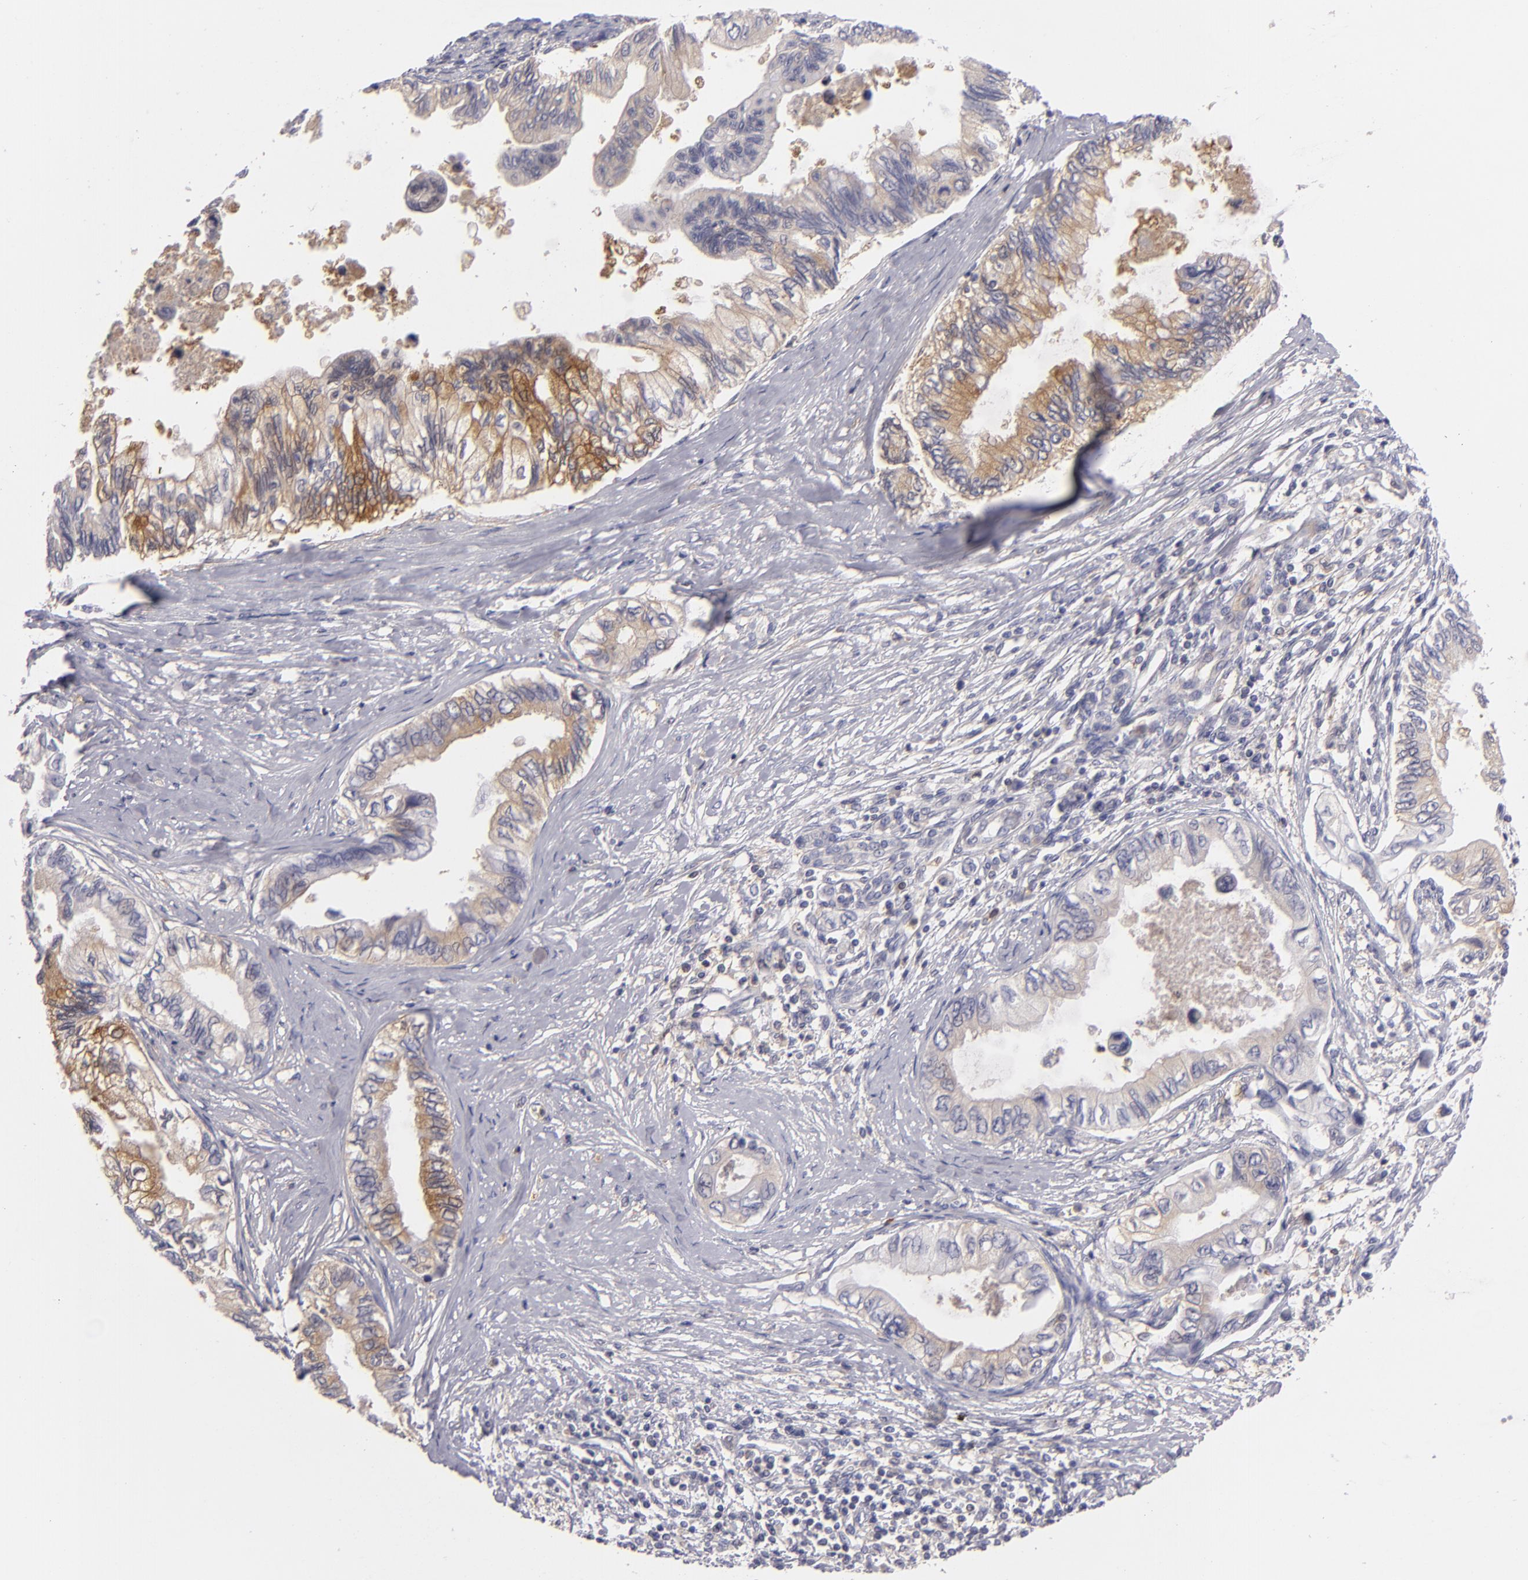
{"staining": {"intensity": "strong", "quantity": "25%-75%", "location": "cytoplasmic/membranous"}, "tissue": "pancreatic cancer", "cell_type": "Tumor cells", "image_type": "cancer", "snomed": [{"axis": "morphology", "description": "Adenocarcinoma, NOS"}, {"axis": "topography", "description": "Pancreas"}], "caption": "DAB immunohistochemical staining of pancreatic cancer exhibits strong cytoplasmic/membranous protein expression in approximately 25%-75% of tumor cells.", "gene": "MMP10", "patient": {"sex": "female", "age": 66}}